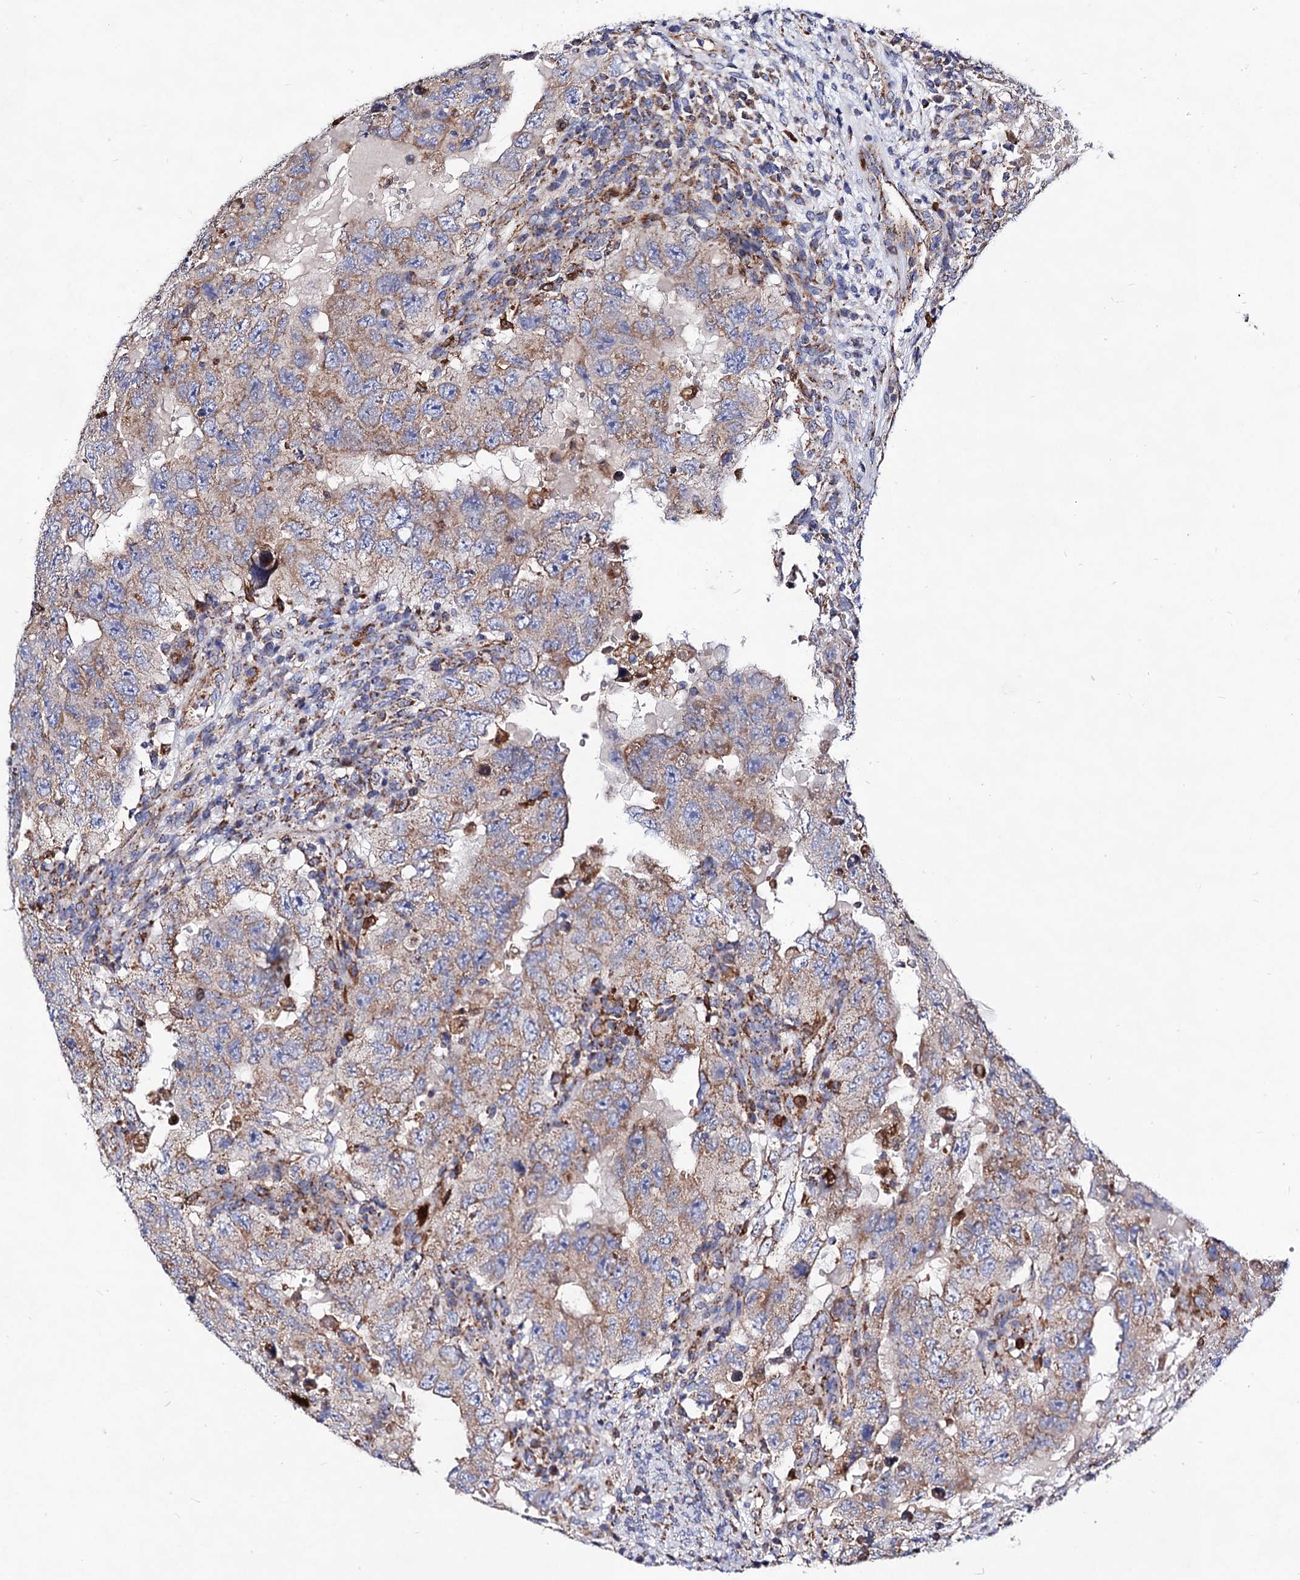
{"staining": {"intensity": "moderate", "quantity": "25%-75%", "location": "cytoplasmic/membranous"}, "tissue": "testis cancer", "cell_type": "Tumor cells", "image_type": "cancer", "snomed": [{"axis": "morphology", "description": "Carcinoma, Embryonal, NOS"}, {"axis": "topography", "description": "Testis"}], "caption": "Protein expression analysis of testis cancer (embryonal carcinoma) demonstrates moderate cytoplasmic/membranous positivity in about 25%-75% of tumor cells. Ihc stains the protein of interest in brown and the nuclei are stained blue.", "gene": "ACAD9", "patient": {"sex": "male", "age": 26}}